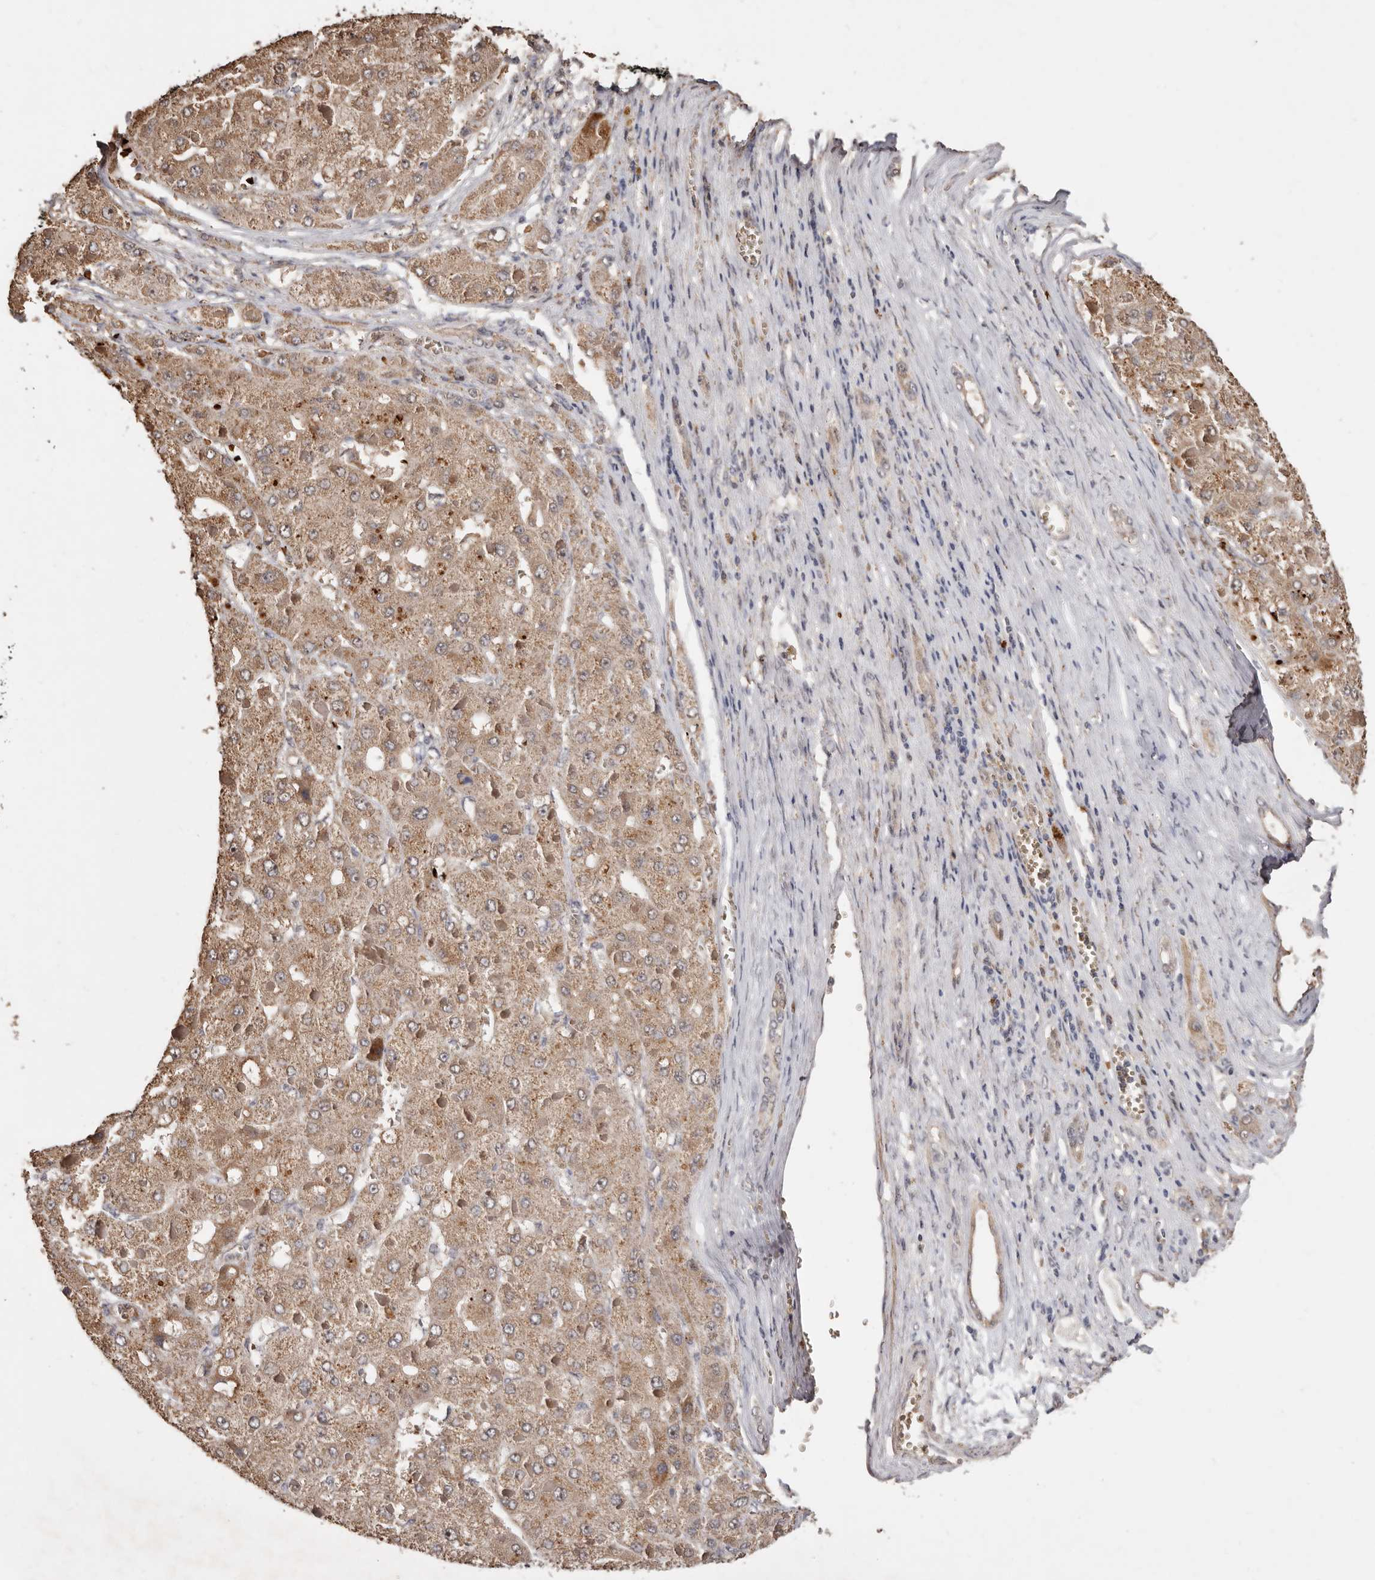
{"staining": {"intensity": "moderate", "quantity": ">75%", "location": "cytoplasmic/membranous"}, "tissue": "liver cancer", "cell_type": "Tumor cells", "image_type": "cancer", "snomed": [{"axis": "morphology", "description": "Carcinoma, Hepatocellular, NOS"}, {"axis": "topography", "description": "Liver"}], "caption": "High-power microscopy captured an immunohistochemistry (IHC) histopathology image of hepatocellular carcinoma (liver), revealing moderate cytoplasmic/membranous expression in approximately >75% of tumor cells.", "gene": "GRAMD2A", "patient": {"sex": "female", "age": 73}}